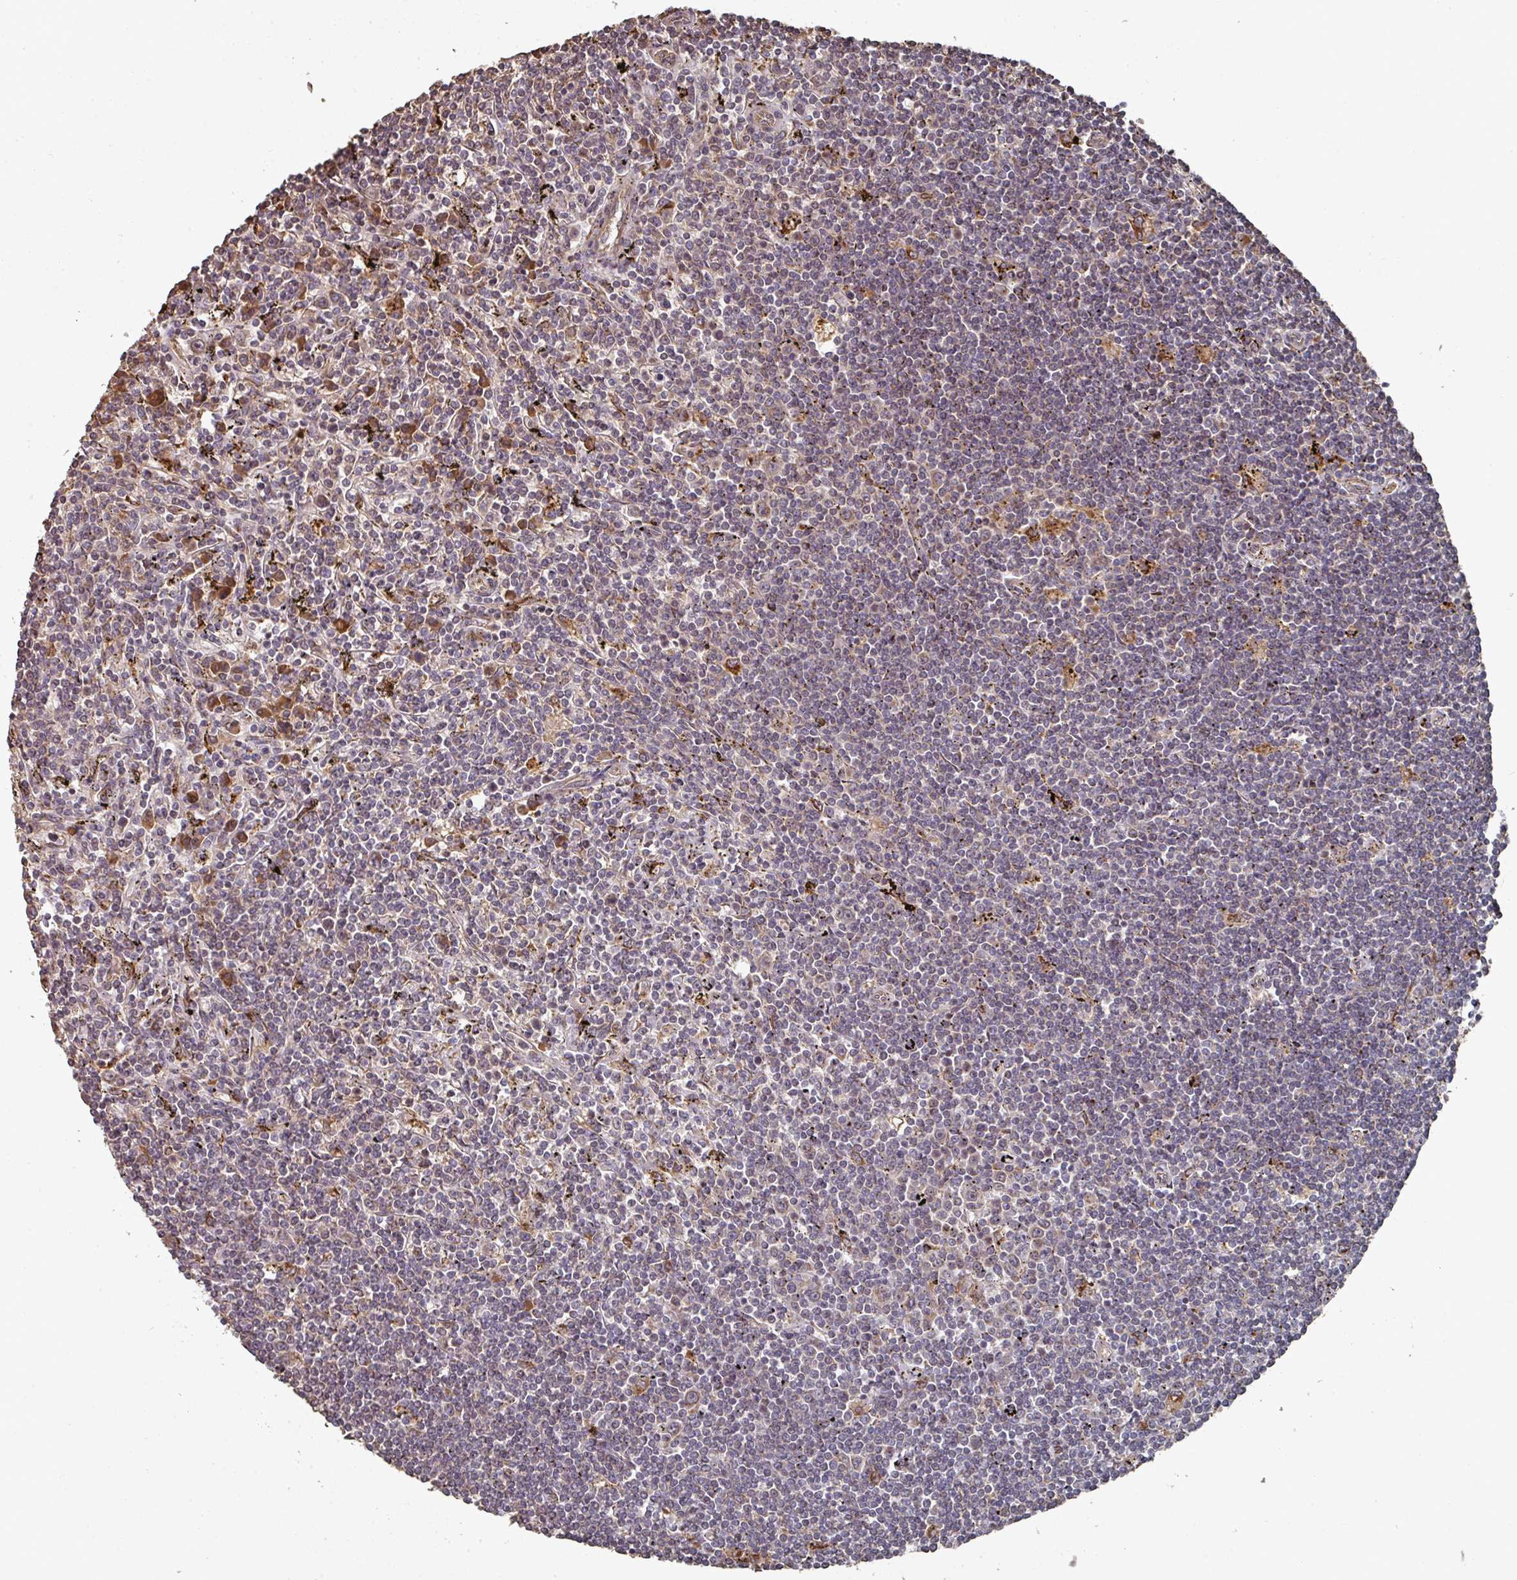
{"staining": {"intensity": "negative", "quantity": "none", "location": "none"}, "tissue": "lymphoma", "cell_type": "Tumor cells", "image_type": "cancer", "snomed": [{"axis": "morphology", "description": "Malignant lymphoma, non-Hodgkin's type, Low grade"}, {"axis": "topography", "description": "Spleen"}], "caption": "Tumor cells show no significant expression in lymphoma.", "gene": "EDEM2", "patient": {"sex": "male", "age": 76}}